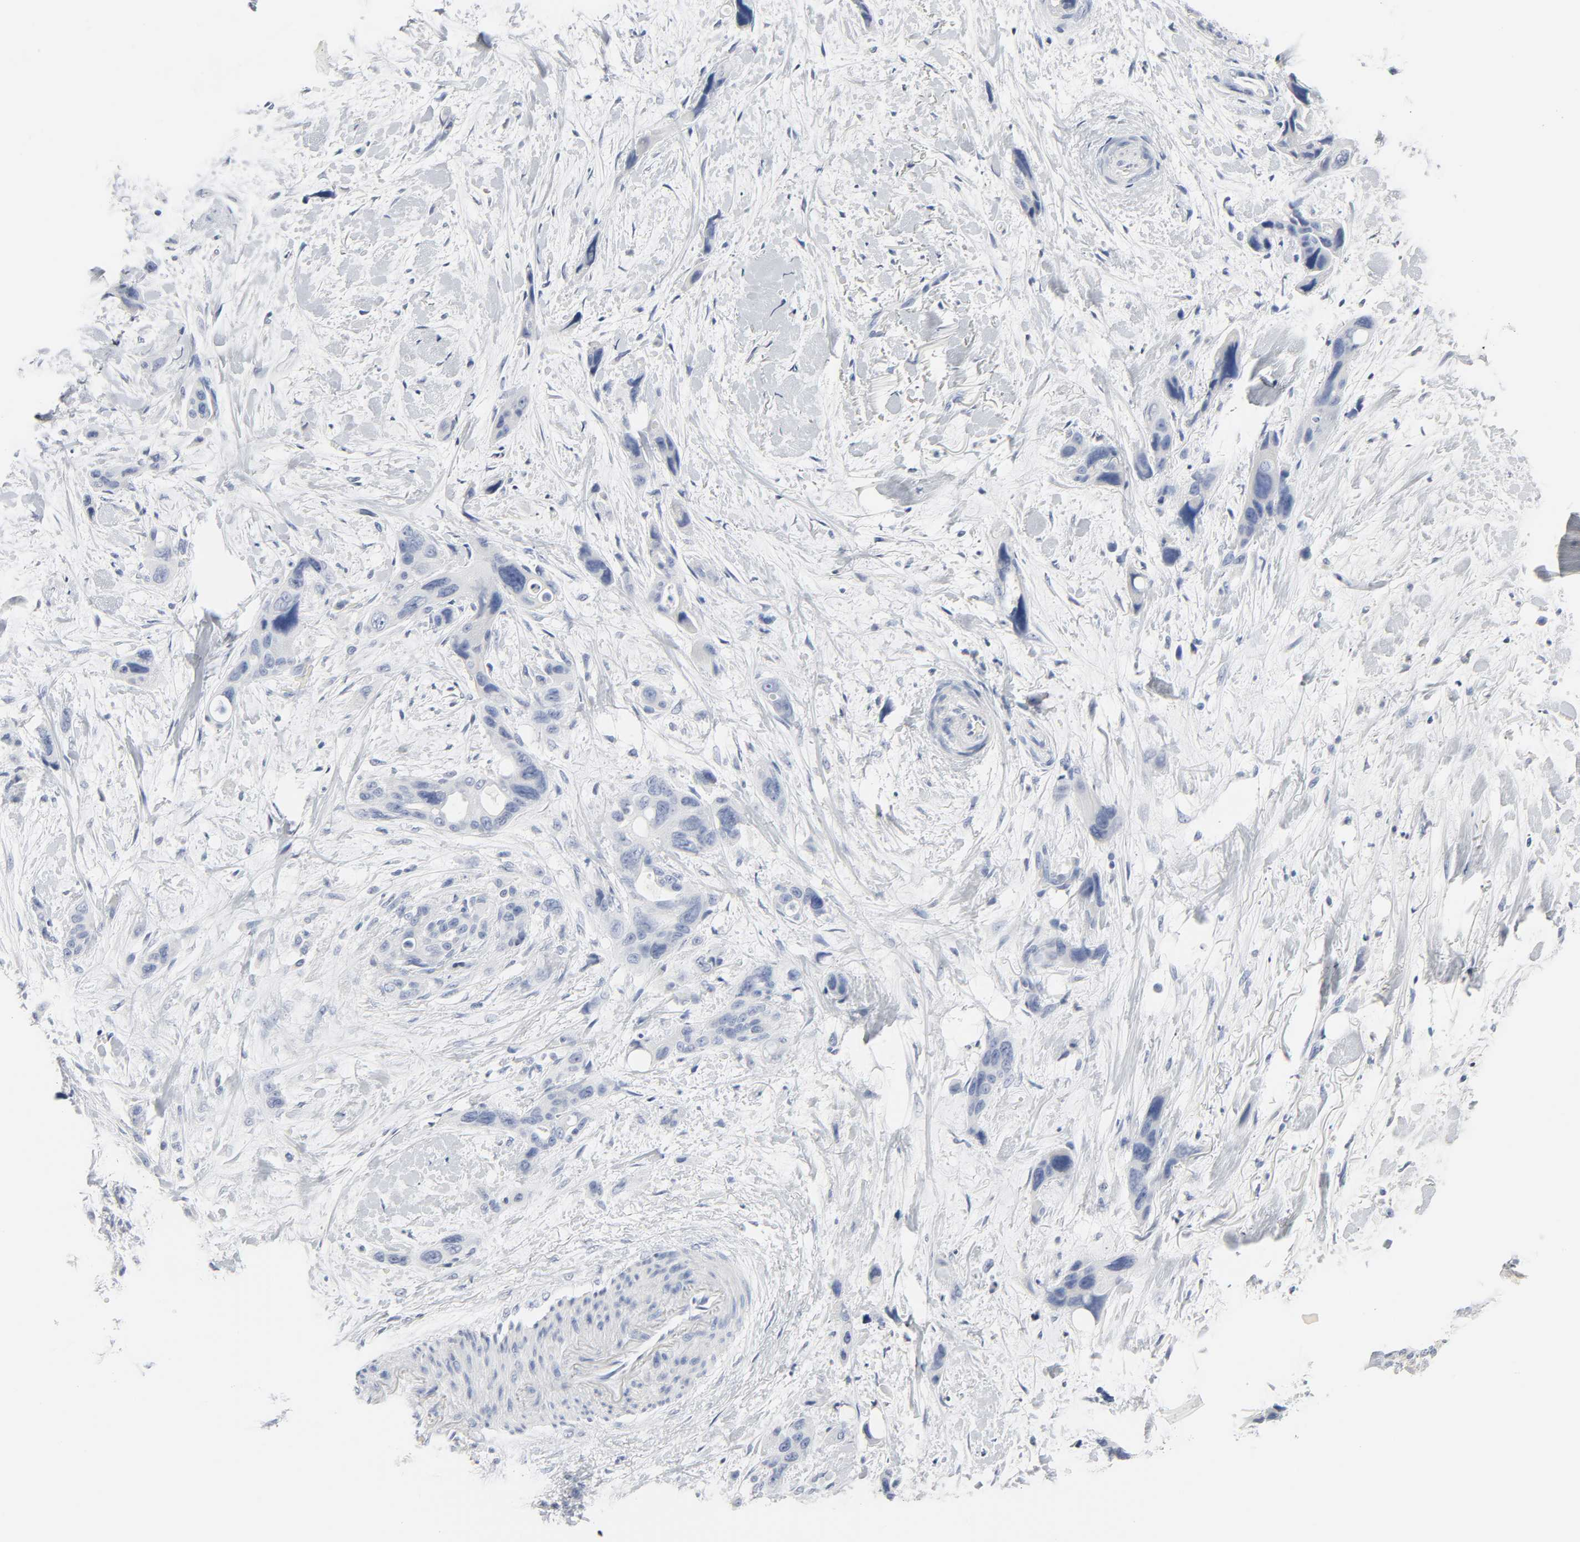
{"staining": {"intensity": "moderate", "quantity": "<25%", "location": "cytoplasmic/membranous"}, "tissue": "pancreatic cancer", "cell_type": "Tumor cells", "image_type": "cancer", "snomed": [{"axis": "morphology", "description": "Adenocarcinoma, NOS"}, {"axis": "topography", "description": "Pancreas"}], "caption": "An immunohistochemistry photomicrograph of neoplastic tissue is shown. Protein staining in brown labels moderate cytoplasmic/membranous positivity in pancreatic cancer within tumor cells. (Stains: DAB (3,3'-diaminobenzidine) in brown, nuclei in blue, Microscopy: brightfield microscopy at high magnification).", "gene": "ACP3", "patient": {"sex": "male", "age": 46}}